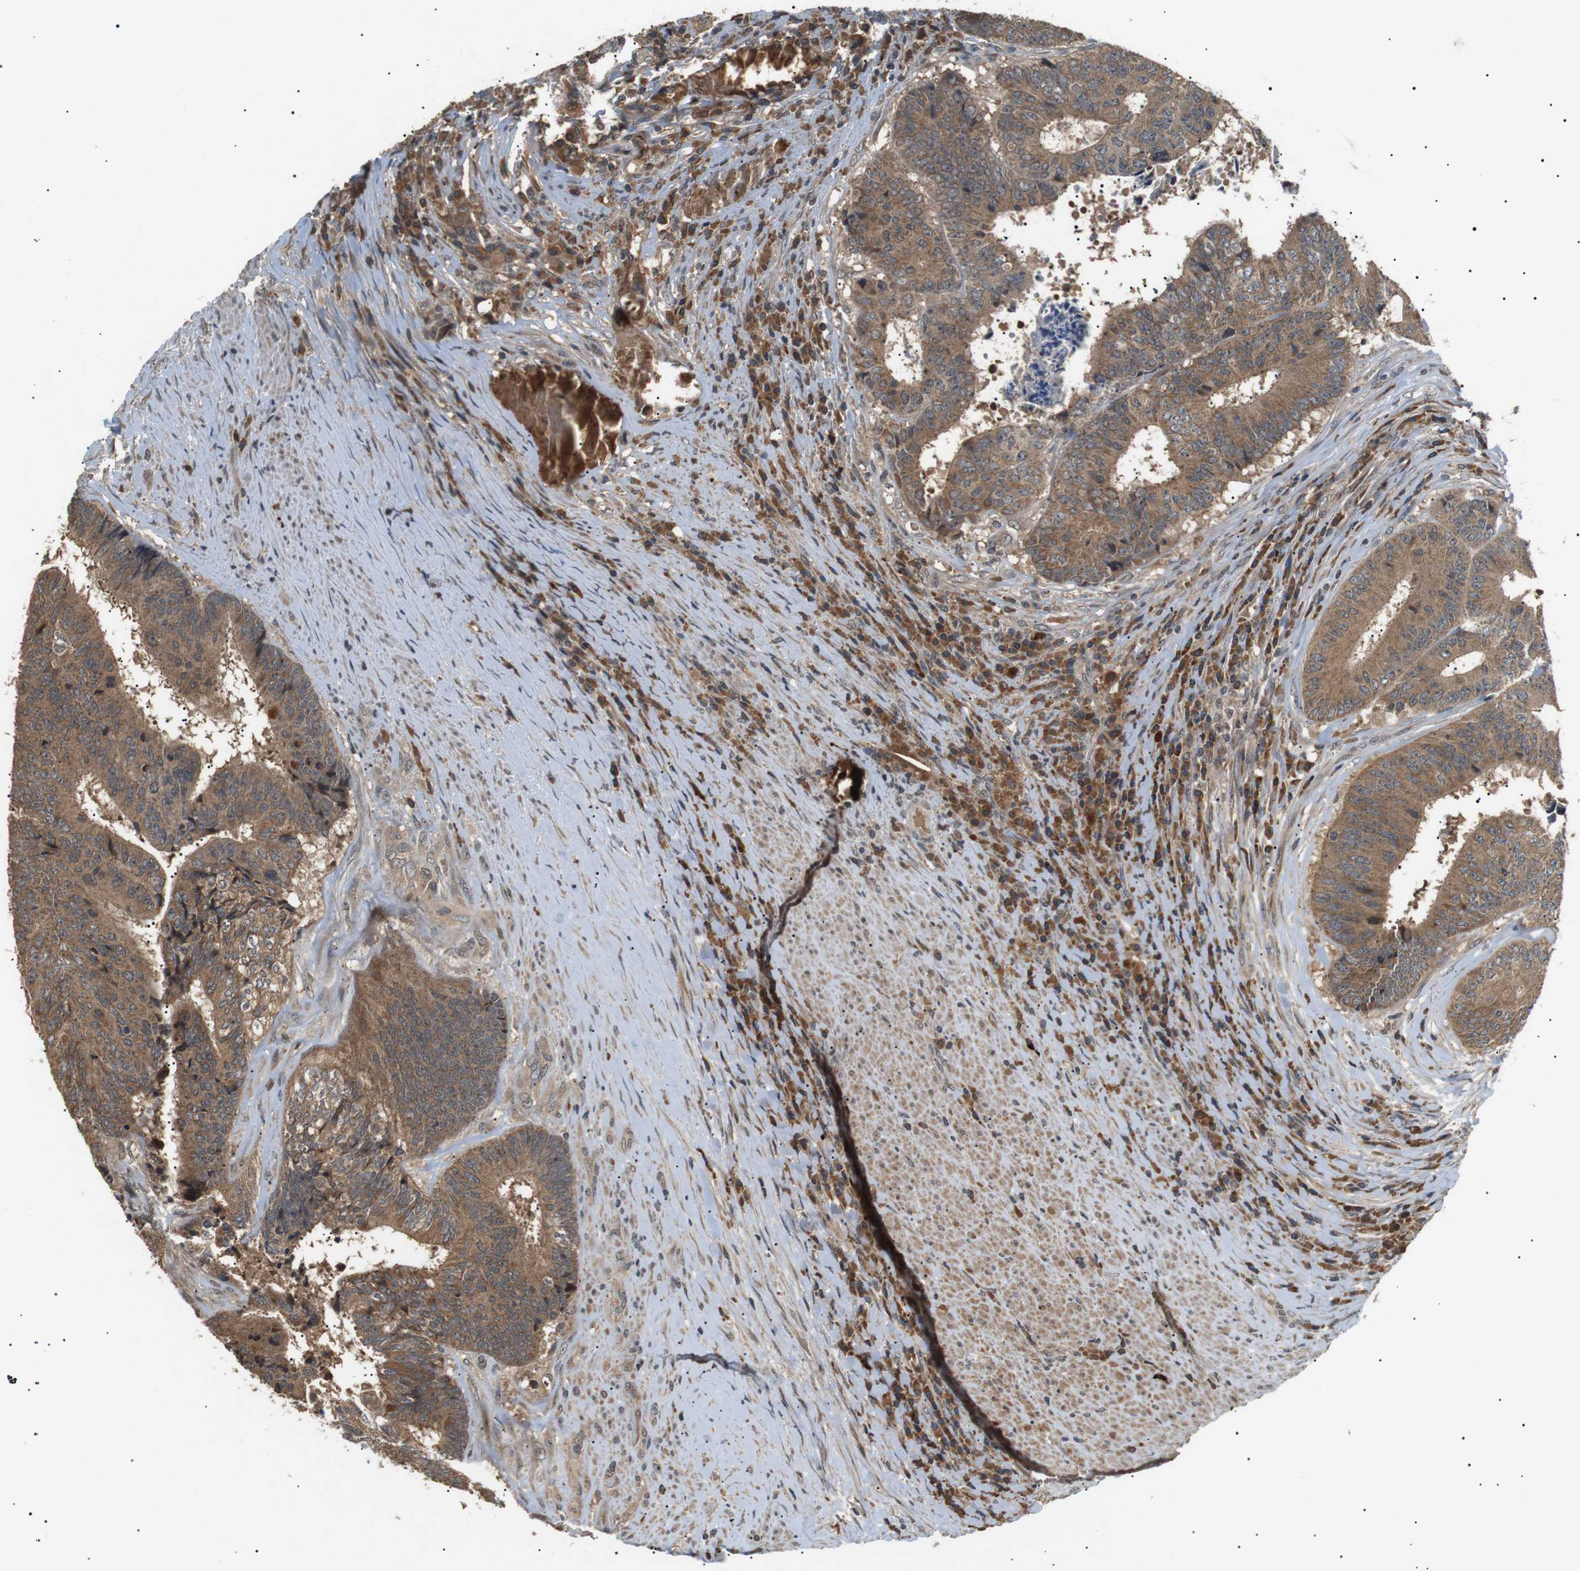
{"staining": {"intensity": "moderate", "quantity": ">75%", "location": "cytoplasmic/membranous"}, "tissue": "colorectal cancer", "cell_type": "Tumor cells", "image_type": "cancer", "snomed": [{"axis": "morphology", "description": "Adenocarcinoma, NOS"}, {"axis": "topography", "description": "Rectum"}], "caption": "Colorectal adenocarcinoma stained for a protein (brown) demonstrates moderate cytoplasmic/membranous positive positivity in about >75% of tumor cells.", "gene": "HSPA13", "patient": {"sex": "male", "age": 72}}